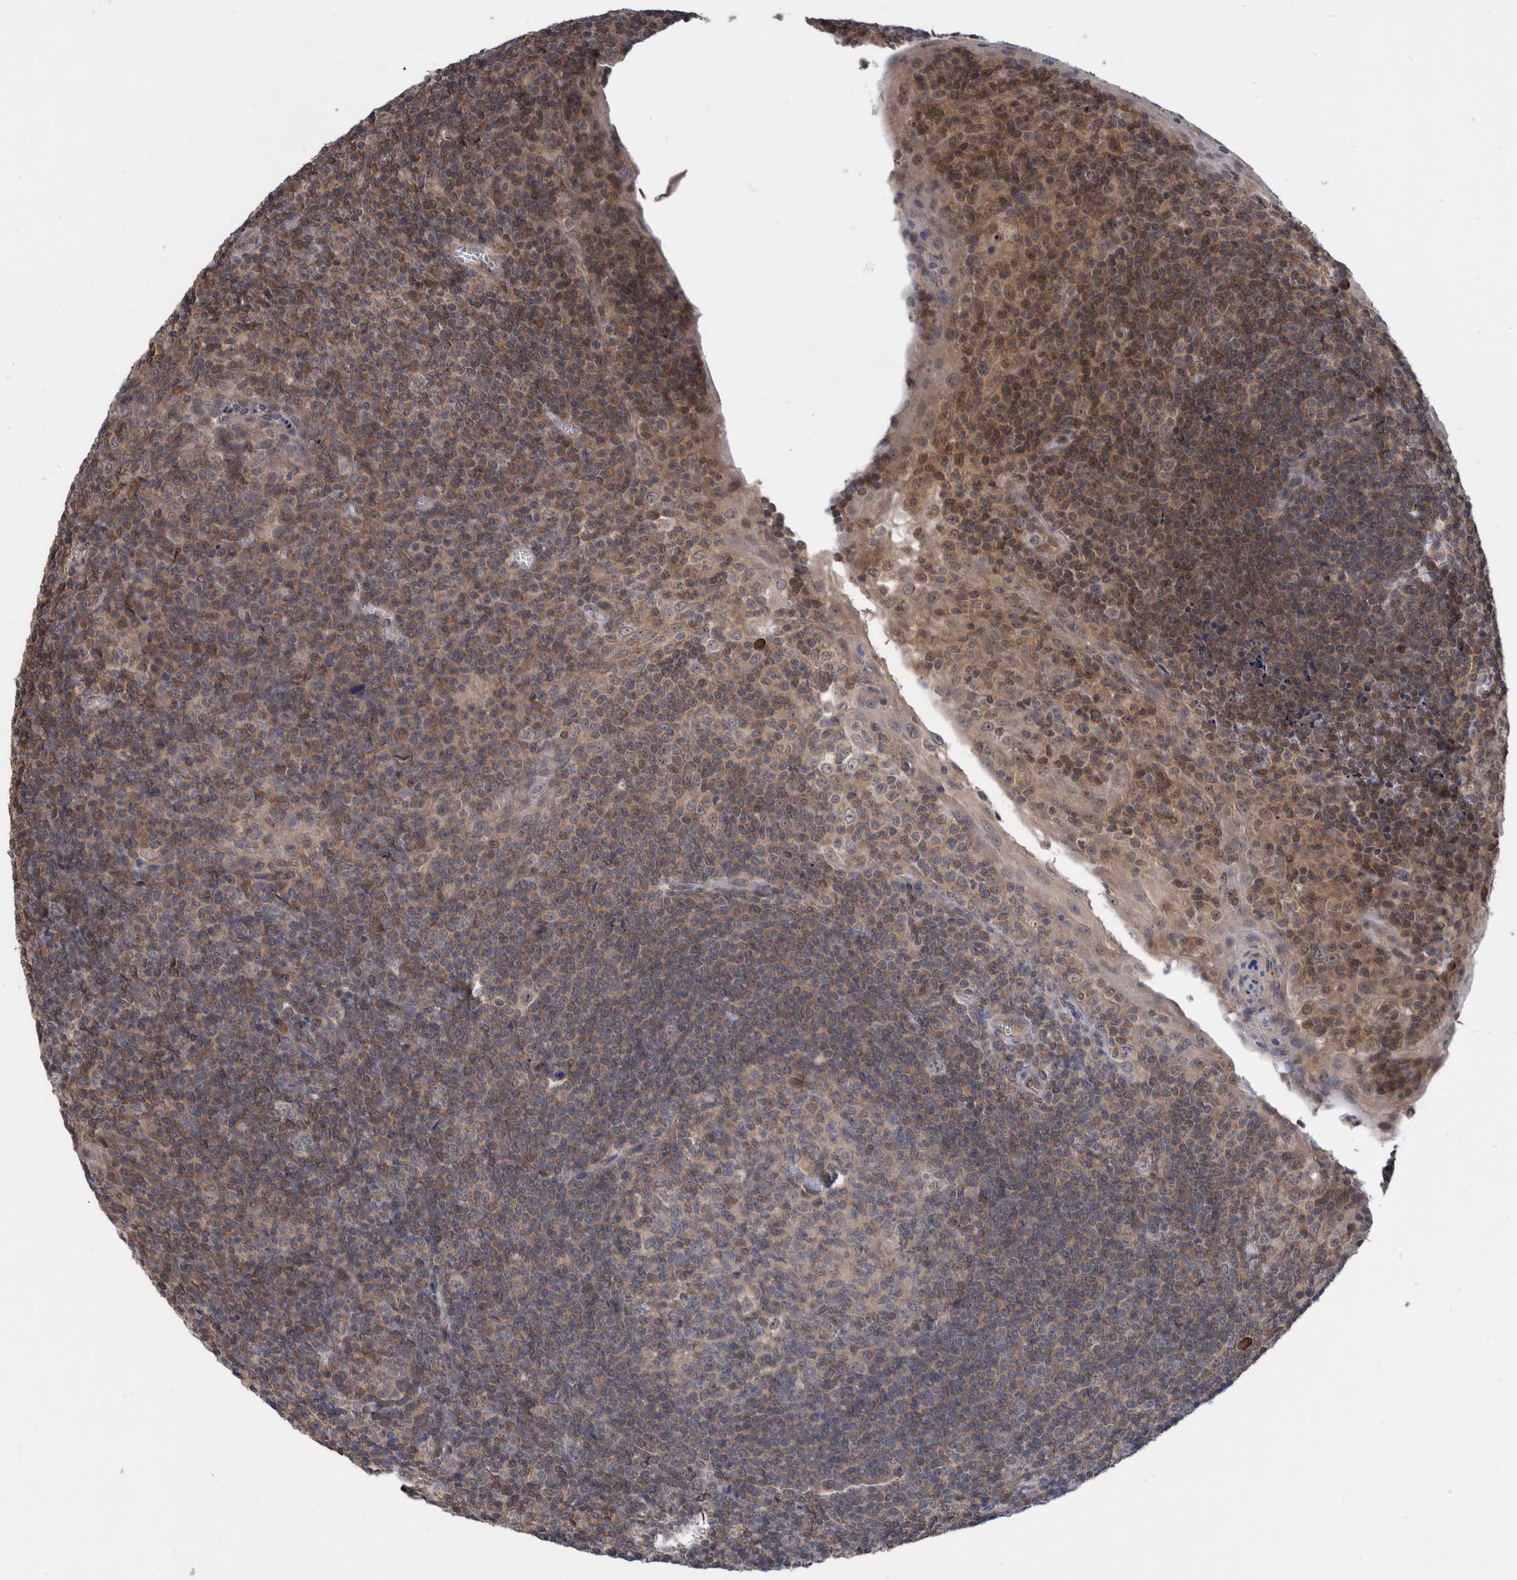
{"staining": {"intensity": "weak", "quantity": "<25%", "location": "cytoplasmic/membranous"}, "tissue": "tonsil", "cell_type": "Germinal center cells", "image_type": "normal", "snomed": [{"axis": "morphology", "description": "Normal tissue, NOS"}, {"axis": "topography", "description": "Tonsil"}], "caption": "High power microscopy image of an IHC histopathology image of benign tonsil, revealing no significant positivity in germinal center cells.", "gene": "PLPBP", "patient": {"sex": "male", "age": 37}}